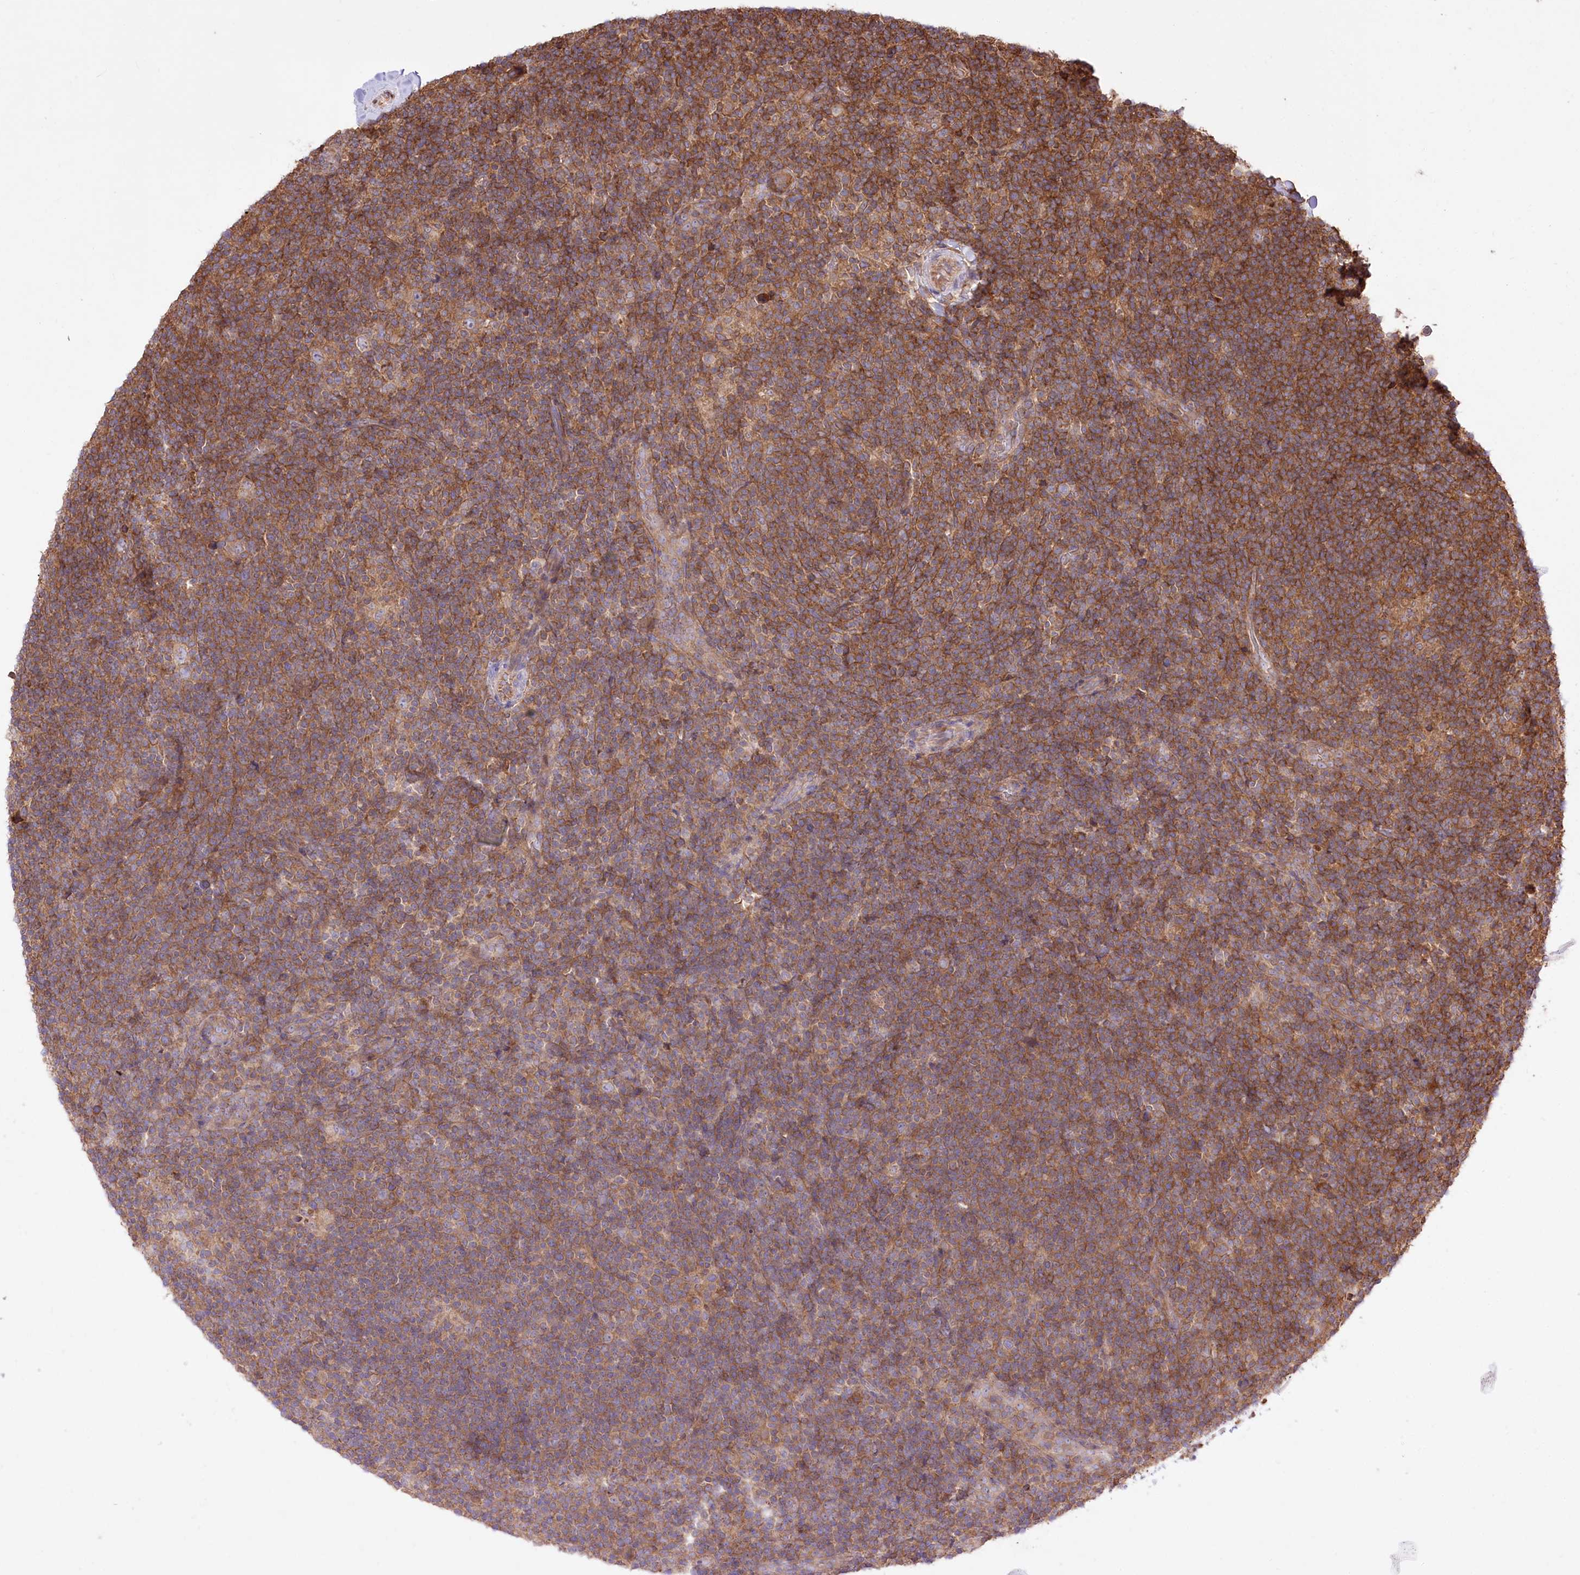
{"staining": {"intensity": "weak", "quantity": "<25%", "location": "cytoplasmic/membranous"}, "tissue": "lymphoma", "cell_type": "Tumor cells", "image_type": "cancer", "snomed": [{"axis": "morphology", "description": "Hodgkin's disease, NOS"}, {"axis": "topography", "description": "Lymph node"}], "caption": "An image of human Hodgkin's disease is negative for staining in tumor cells.", "gene": "XYLB", "patient": {"sex": "female", "age": 57}}